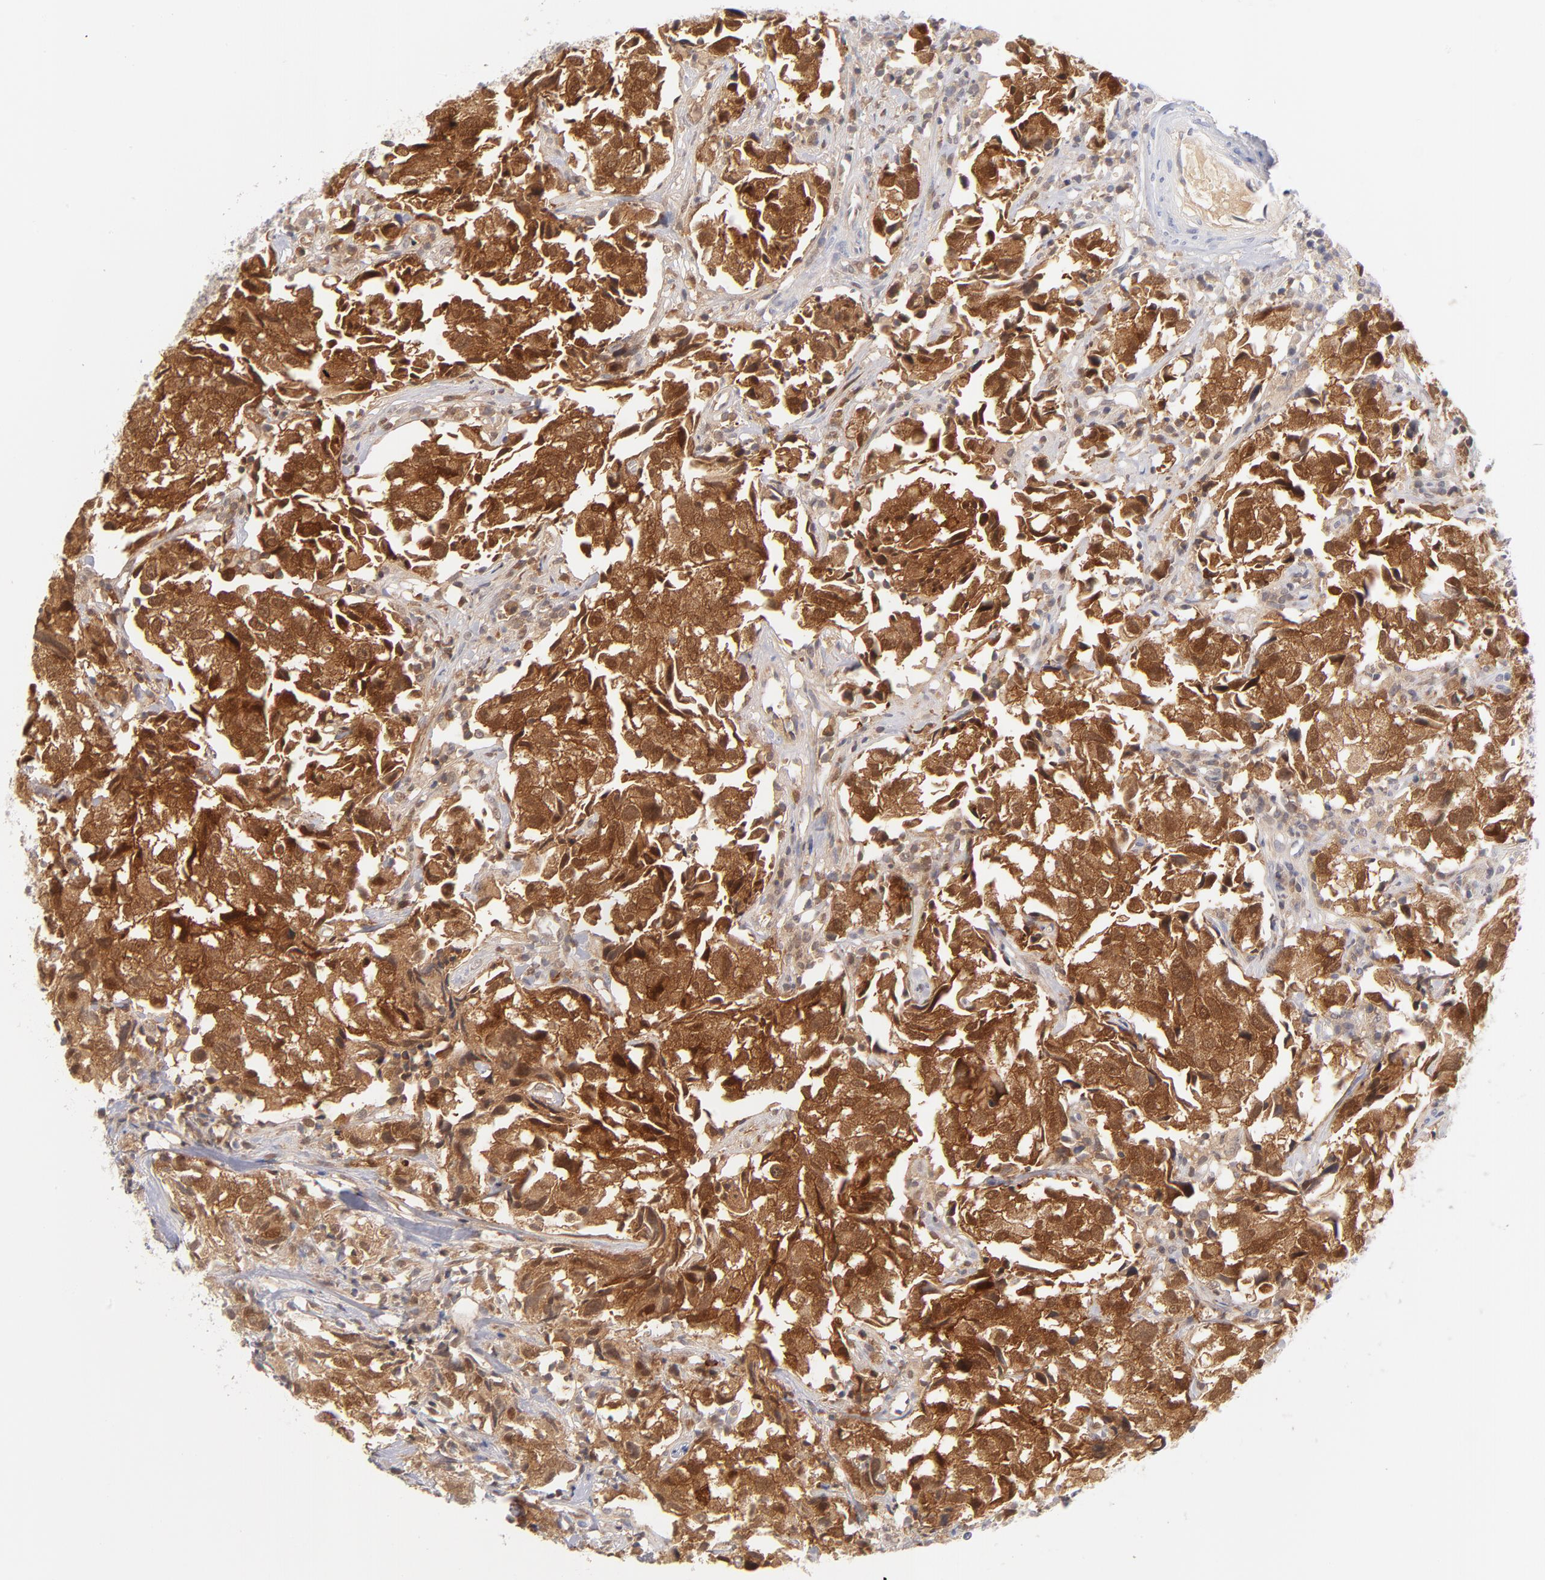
{"staining": {"intensity": "strong", "quantity": ">75%", "location": "cytoplasmic/membranous,nuclear"}, "tissue": "urothelial cancer", "cell_type": "Tumor cells", "image_type": "cancer", "snomed": [{"axis": "morphology", "description": "Urothelial carcinoma, High grade"}, {"axis": "topography", "description": "Urinary bladder"}], "caption": "The image demonstrates immunohistochemical staining of urothelial cancer. There is strong cytoplasmic/membranous and nuclear positivity is seen in approximately >75% of tumor cells. The staining is performed using DAB brown chromogen to label protein expression. The nuclei are counter-stained blue using hematoxylin.", "gene": "CASP6", "patient": {"sex": "female", "age": 75}}